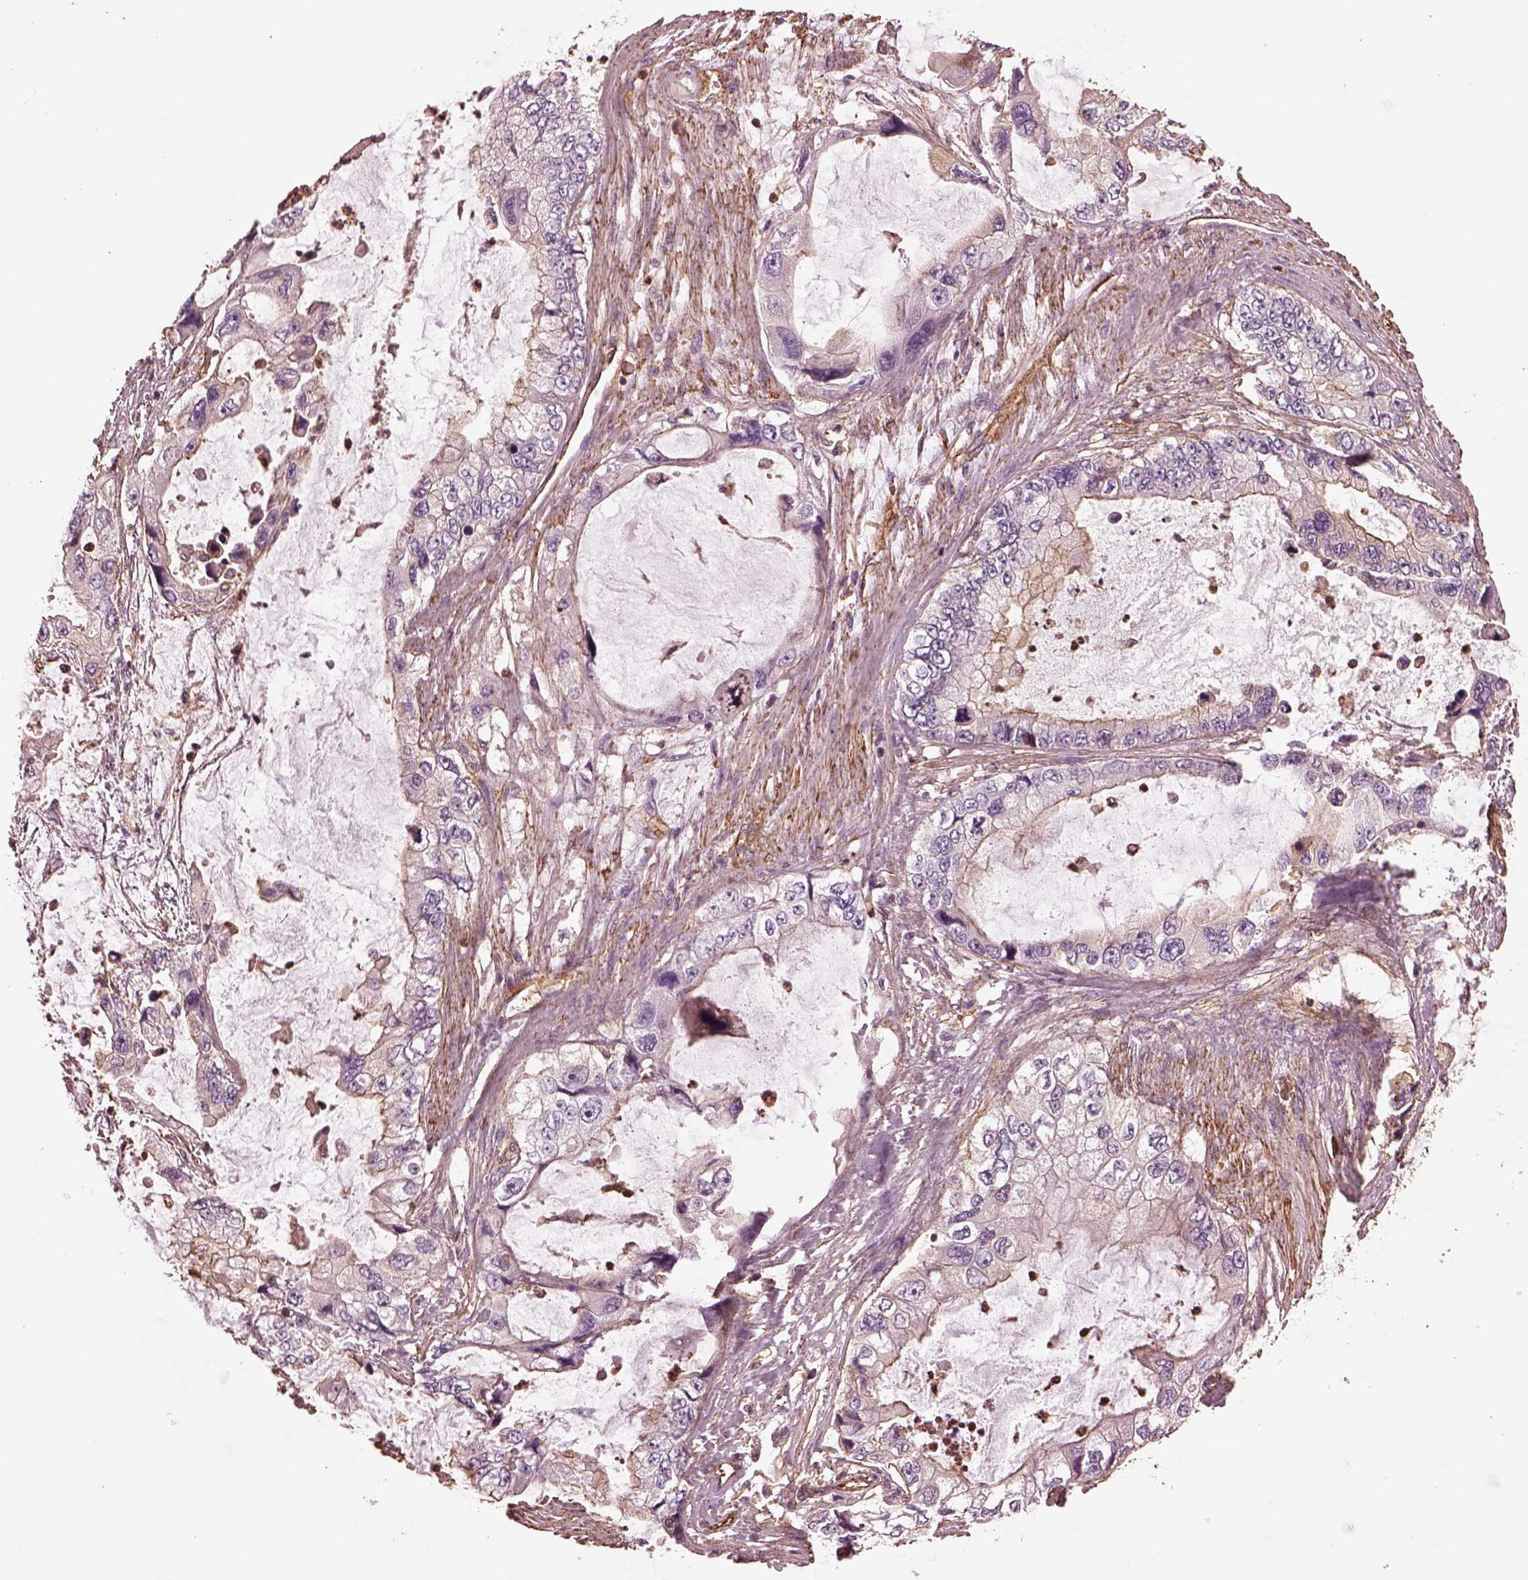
{"staining": {"intensity": "weak", "quantity": "<25%", "location": "cytoplasmic/membranous"}, "tissue": "stomach cancer", "cell_type": "Tumor cells", "image_type": "cancer", "snomed": [{"axis": "morphology", "description": "Adenocarcinoma, NOS"}, {"axis": "topography", "description": "Pancreas"}, {"axis": "topography", "description": "Stomach, upper"}, {"axis": "topography", "description": "Stomach"}], "caption": "IHC of stomach cancer displays no staining in tumor cells. The staining is performed using DAB brown chromogen with nuclei counter-stained in using hematoxylin.", "gene": "MYL6", "patient": {"sex": "male", "age": 77}}